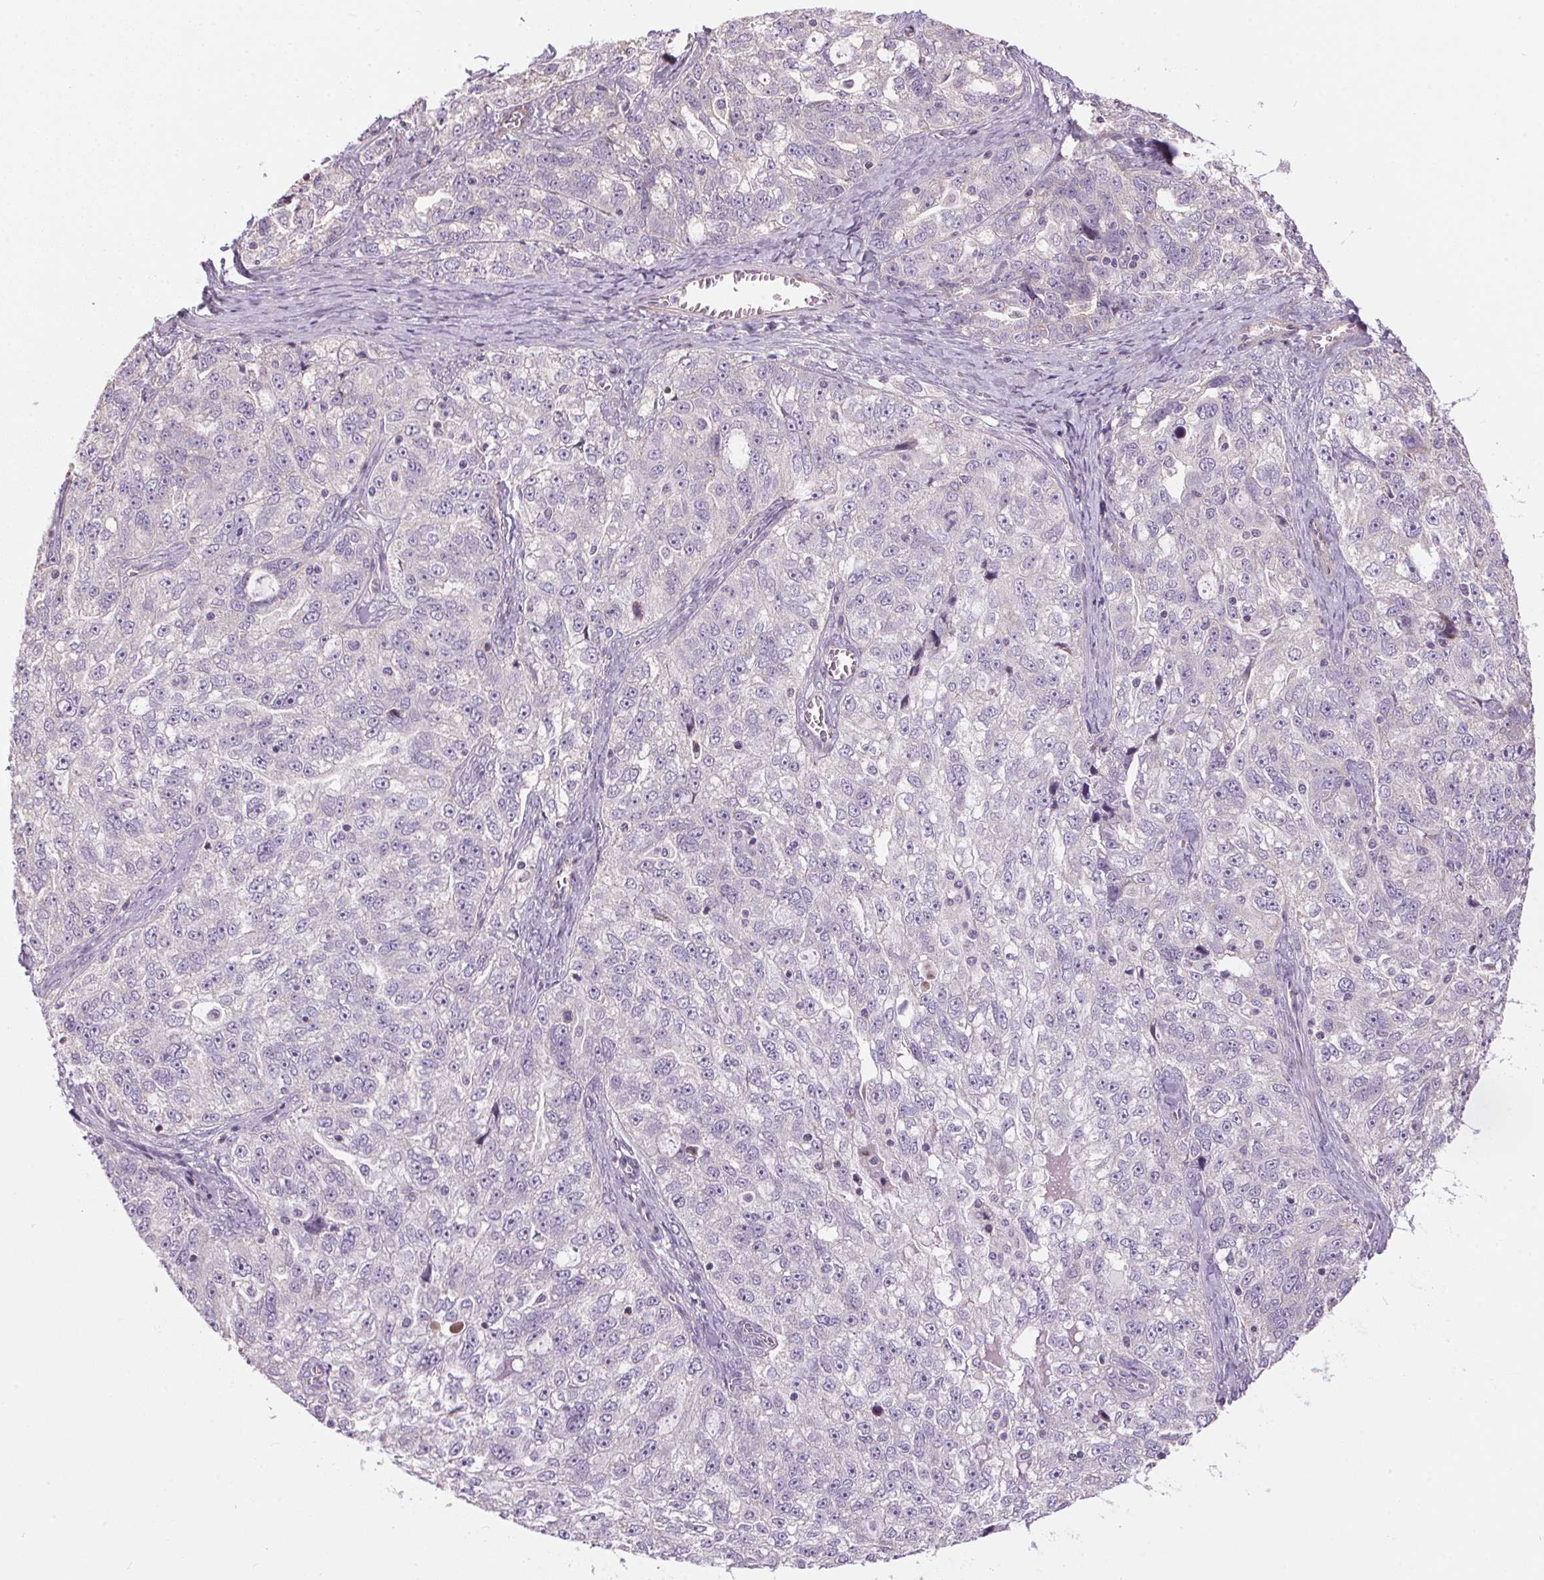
{"staining": {"intensity": "negative", "quantity": "none", "location": "none"}, "tissue": "ovarian cancer", "cell_type": "Tumor cells", "image_type": "cancer", "snomed": [{"axis": "morphology", "description": "Cystadenocarcinoma, serous, NOS"}, {"axis": "topography", "description": "Ovary"}], "caption": "Immunohistochemical staining of human ovarian cancer (serous cystadenocarcinoma) displays no significant positivity in tumor cells.", "gene": "UNC13B", "patient": {"sex": "female", "age": 51}}